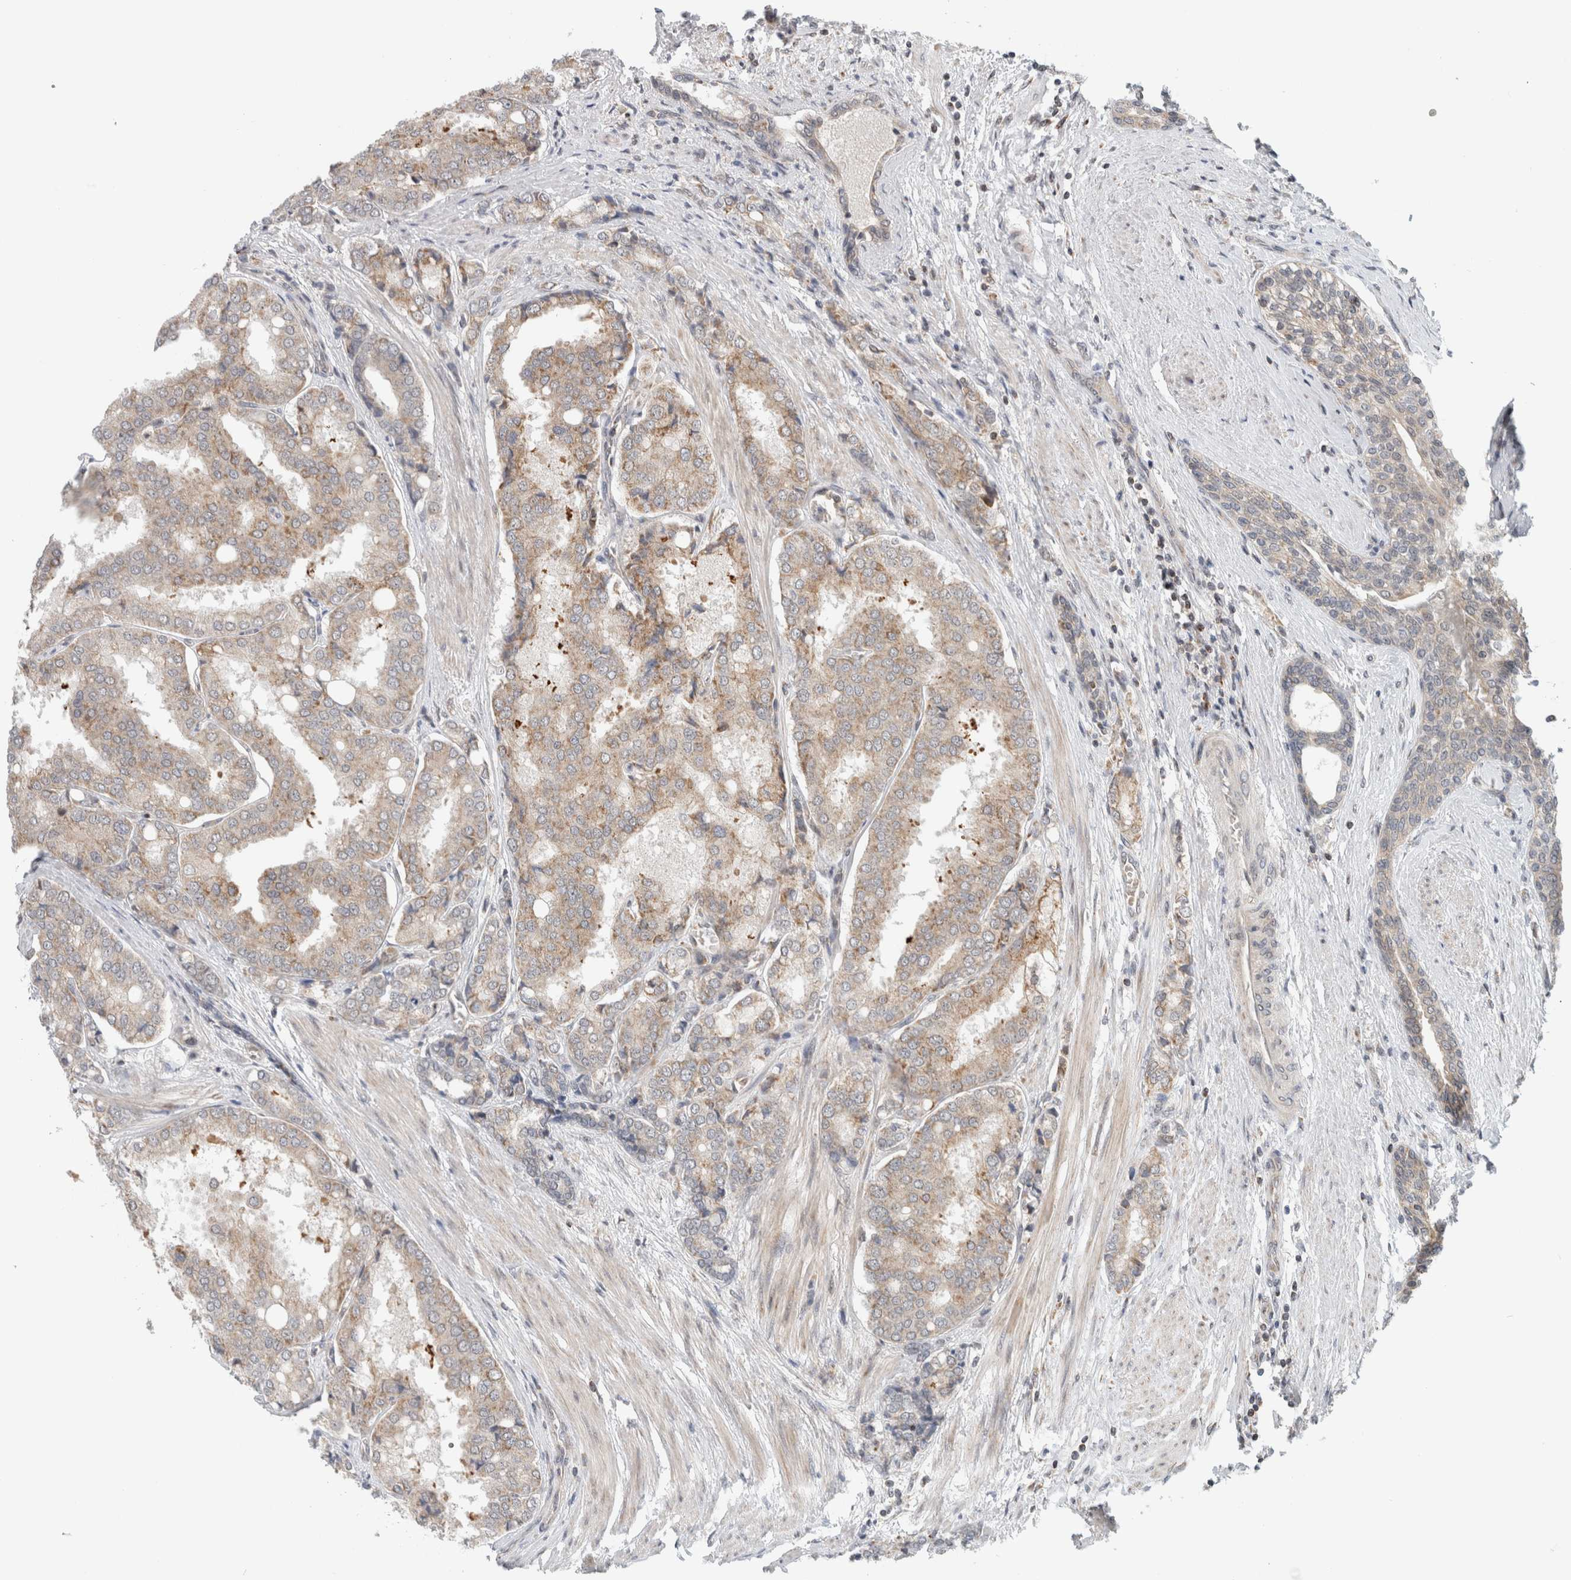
{"staining": {"intensity": "weak", "quantity": ">75%", "location": "cytoplasmic/membranous"}, "tissue": "prostate cancer", "cell_type": "Tumor cells", "image_type": "cancer", "snomed": [{"axis": "morphology", "description": "Adenocarcinoma, High grade"}, {"axis": "topography", "description": "Prostate"}], "caption": "Protein expression analysis of human prostate cancer (adenocarcinoma (high-grade)) reveals weak cytoplasmic/membranous staining in about >75% of tumor cells.", "gene": "CMC2", "patient": {"sex": "male", "age": 50}}